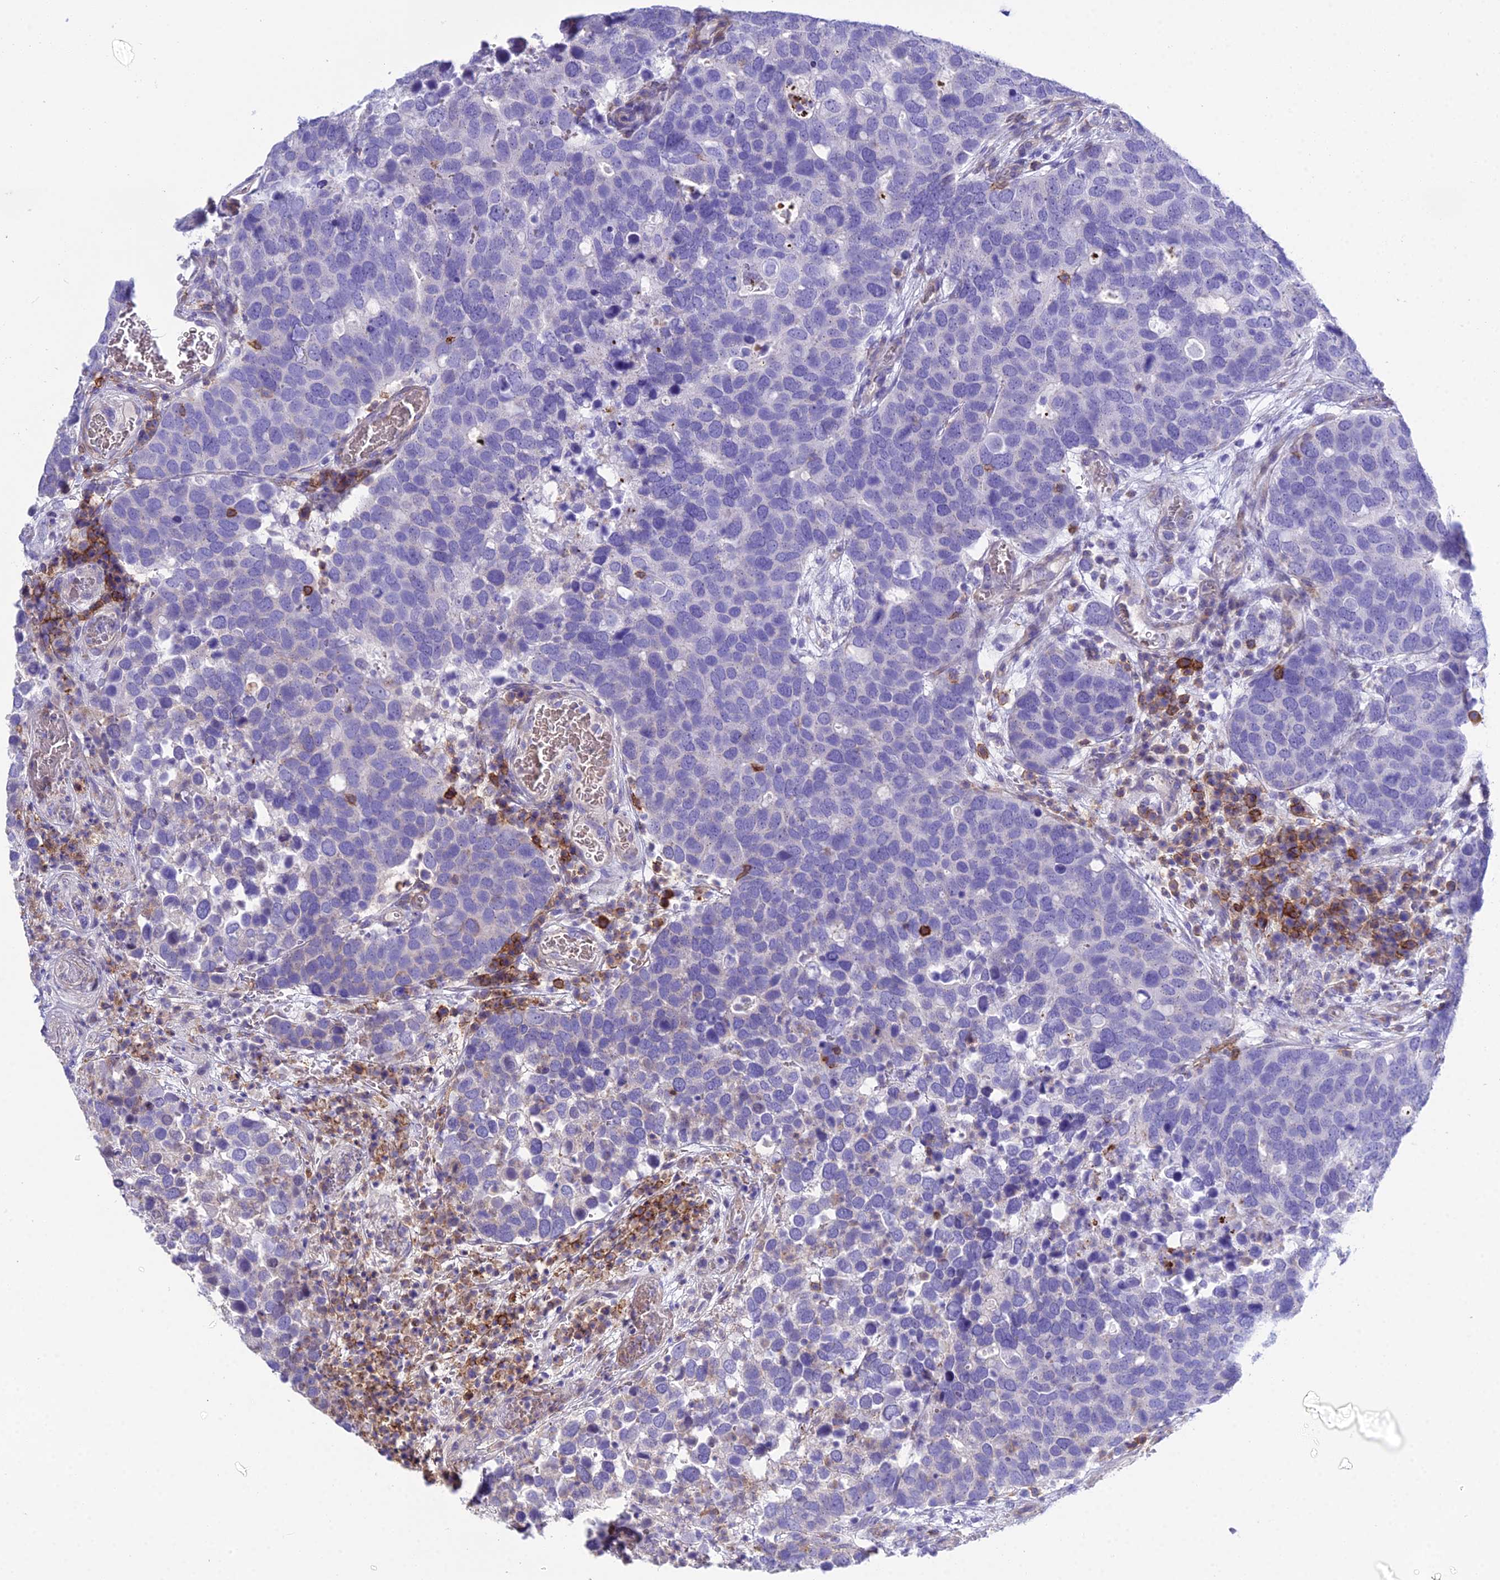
{"staining": {"intensity": "negative", "quantity": "none", "location": "none"}, "tissue": "breast cancer", "cell_type": "Tumor cells", "image_type": "cancer", "snomed": [{"axis": "morphology", "description": "Duct carcinoma"}, {"axis": "topography", "description": "Breast"}], "caption": "The image reveals no significant staining in tumor cells of breast infiltrating ductal carcinoma.", "gene": "OR1Q1", "patient": {"sex": "female", "age": 83}}